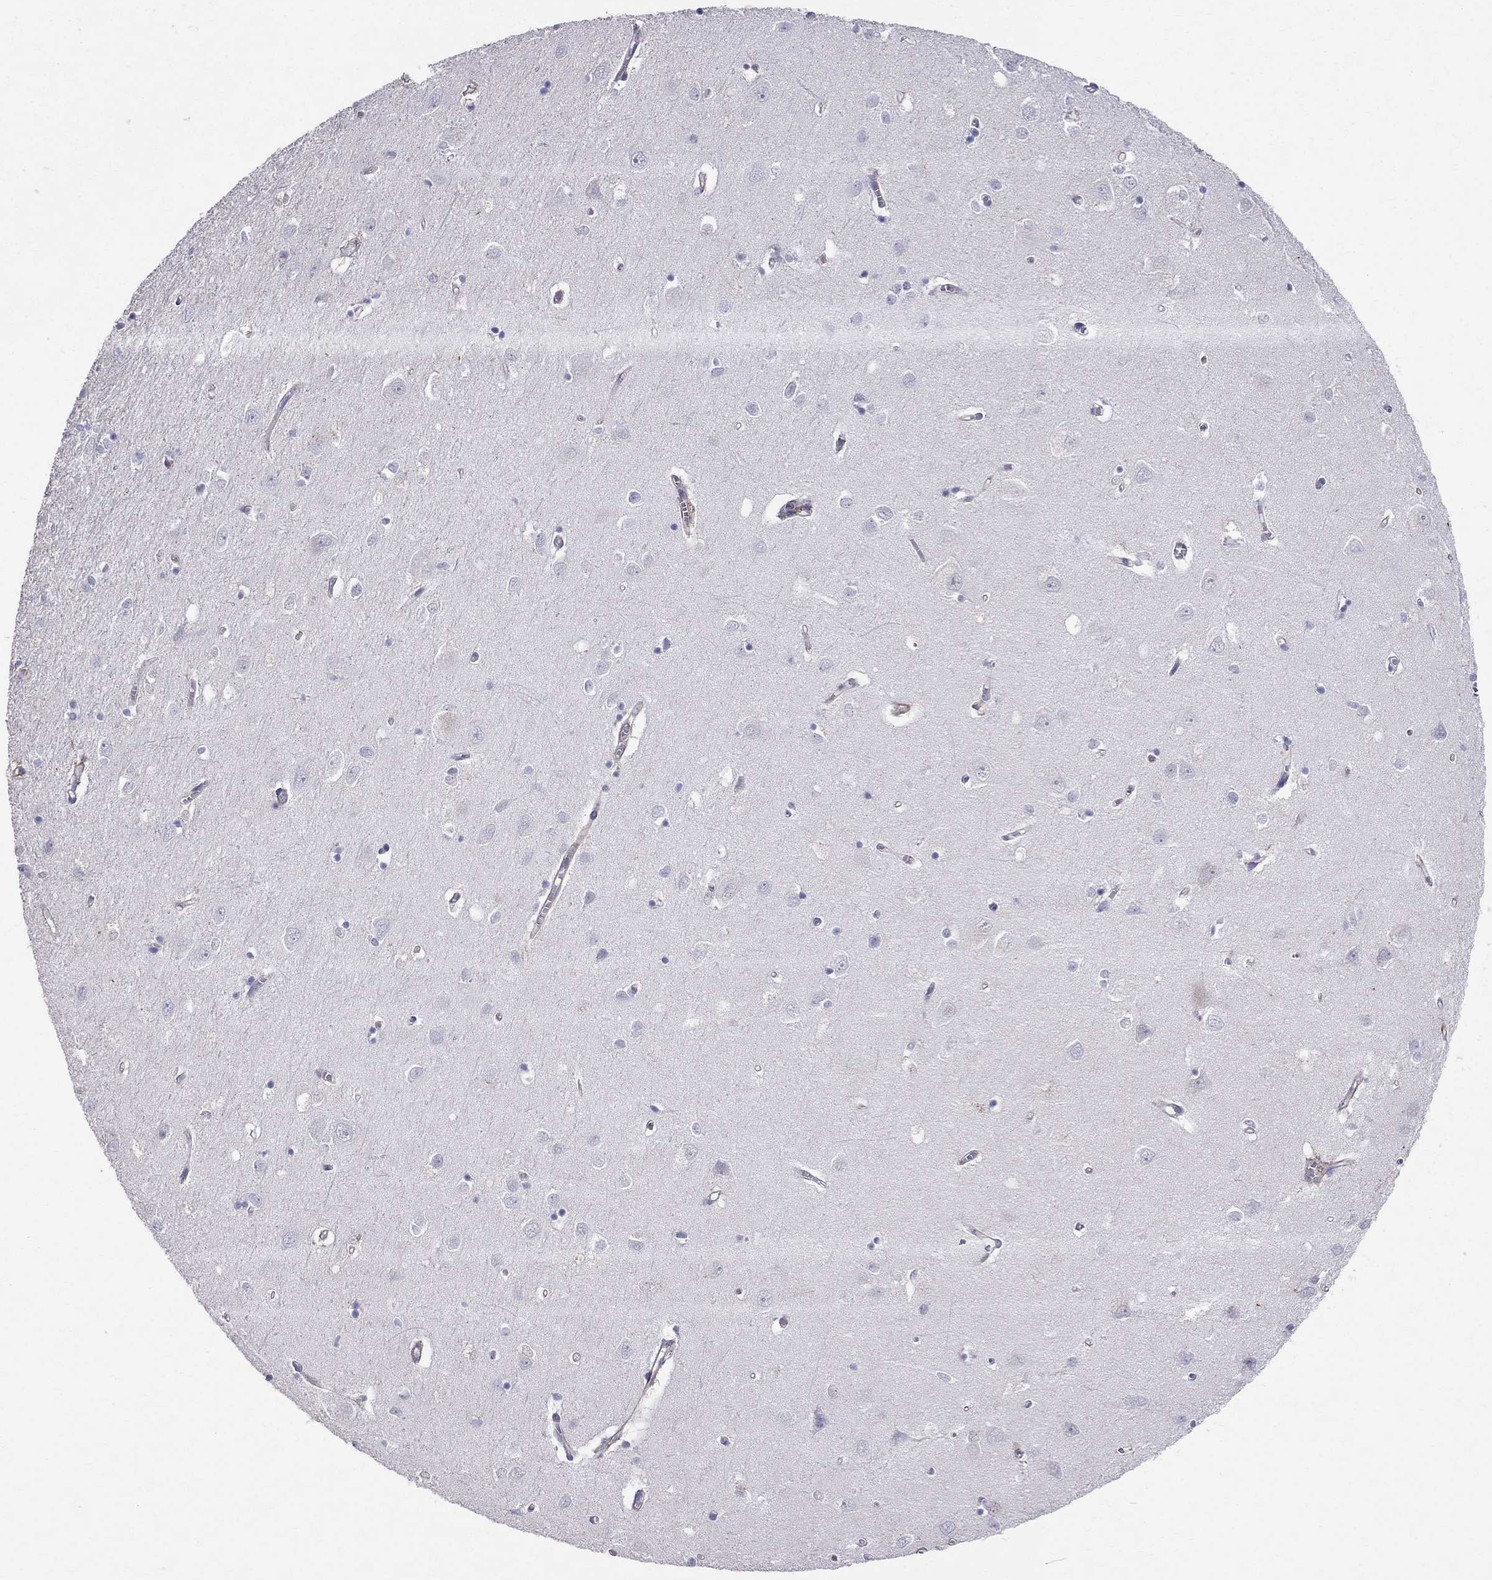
{"staining": {"intensity": "moderate", "quantity": "<25%", "location": "cytoplasmic/membranous"}, "tissue": "cerebral cortex", "cell_type": "Endothelial cells", "image_type": "normal", "snomed": [{"axis": "morphology", "description": "Normal tissue, NOS"}, {"axis": "topography", "description": "Cerebral cortex"}], "caption": "A micrograph of cerebral cortex stained for a protein demonstrates moderate cytoplasmic/membranous brown staining in endothelial cells.", "gene": "ENOX1", "patient": {"sex": "male", "age": 70}}